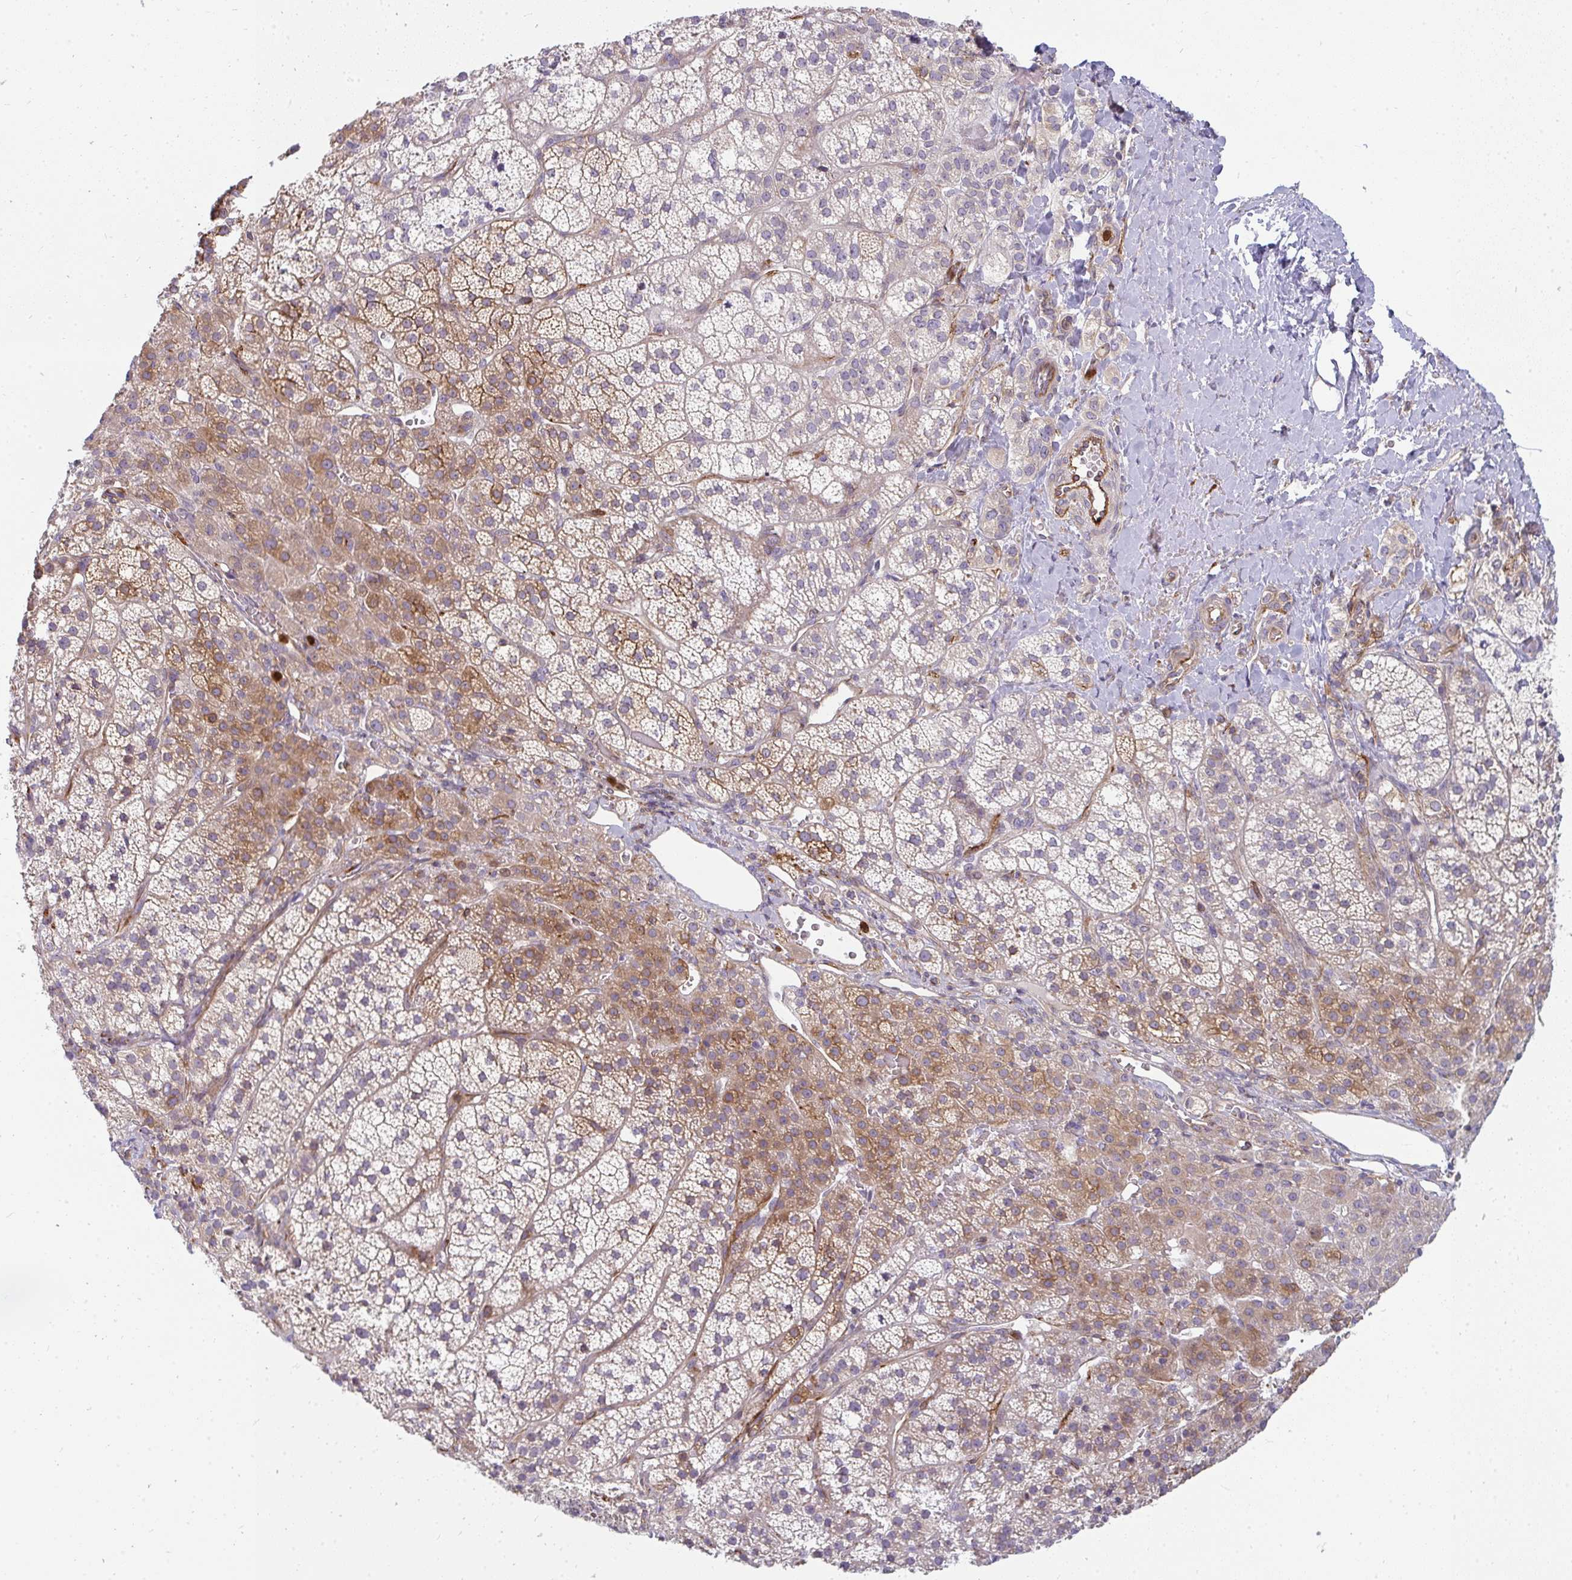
{"staining": {"intensity": "moderate", "quantity": "25%-75%", "location": "cytoplasmic/membranous"}, "tissue": "adrenal gland", "cell_type": "Glandular cells", "image_type": "normal", "snomed": [{"axis": "morphology", "description": "Normal tissue, NOS"}, {"axis": "topography", "description": "Adrenal gland"}], "caption": "Adrenal gland stained with immunohistochemistry (IHC) shows moderate cytoplasmic/membranous expression in approximately 25%-75% of glandular cells. Nuclei are stained in blue.", "gene": "CSF3R", "patient": {"sex": "female", "age": 60}}